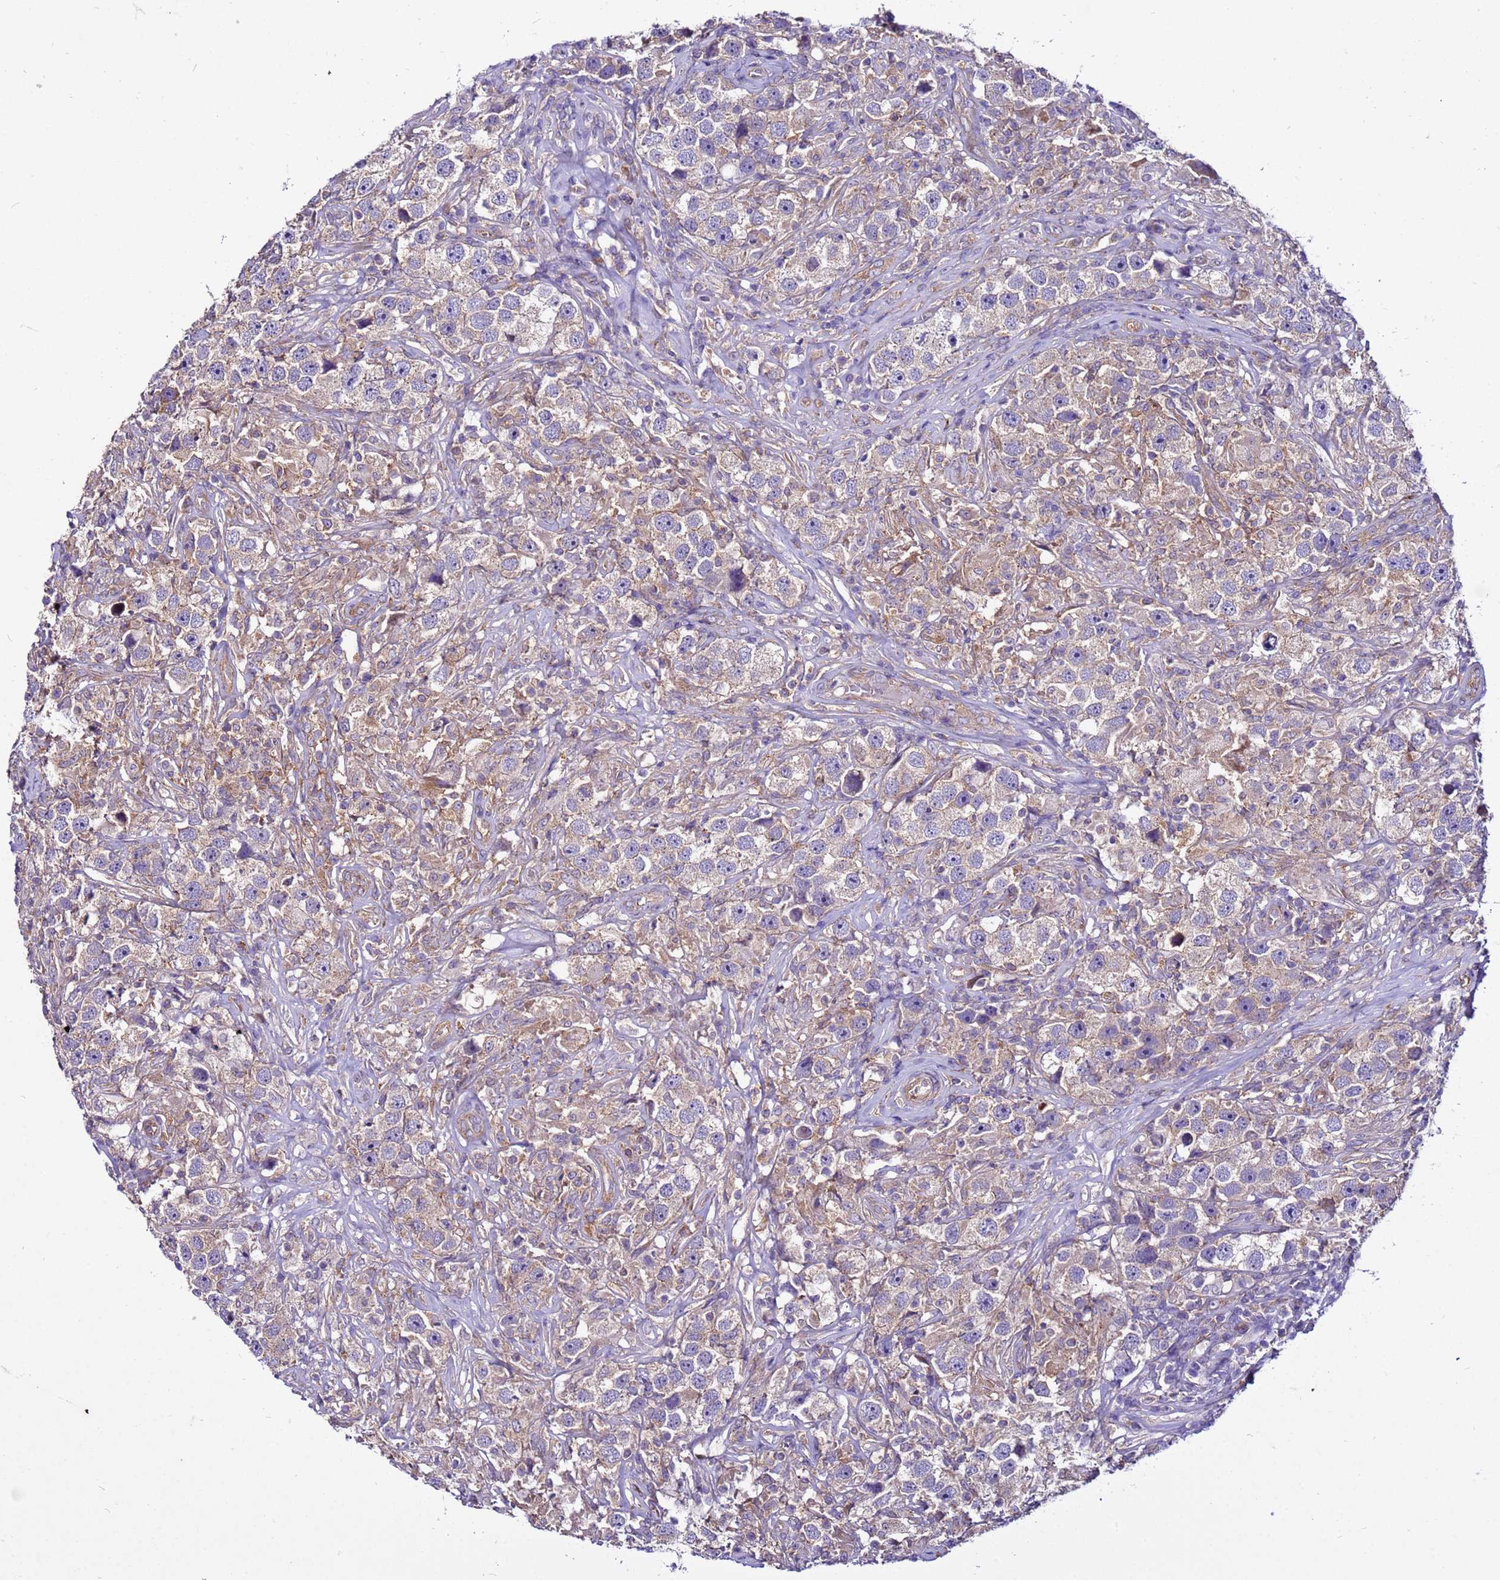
{"staining": {"intensity": "weak", "quantity": ">75%", "location": "cytoplasmic/membranous"}, "tissue": "testis cancer", "cell_type": "Tumor cells", "image_type": "cancer", "snomed": [{"axis": "morphology", "description": "Seminoma, NOS"}, {"axis": "topography", "description": "Testis"}], "caption": "Immunohistochemical staining of human seminoma (testis) displays low levels of weak cytoplasmic/membranous protein expression in approximately >75% of tumor cells.", "gene": "PKD1", "patient": {"sex": "male", "age": 49}}